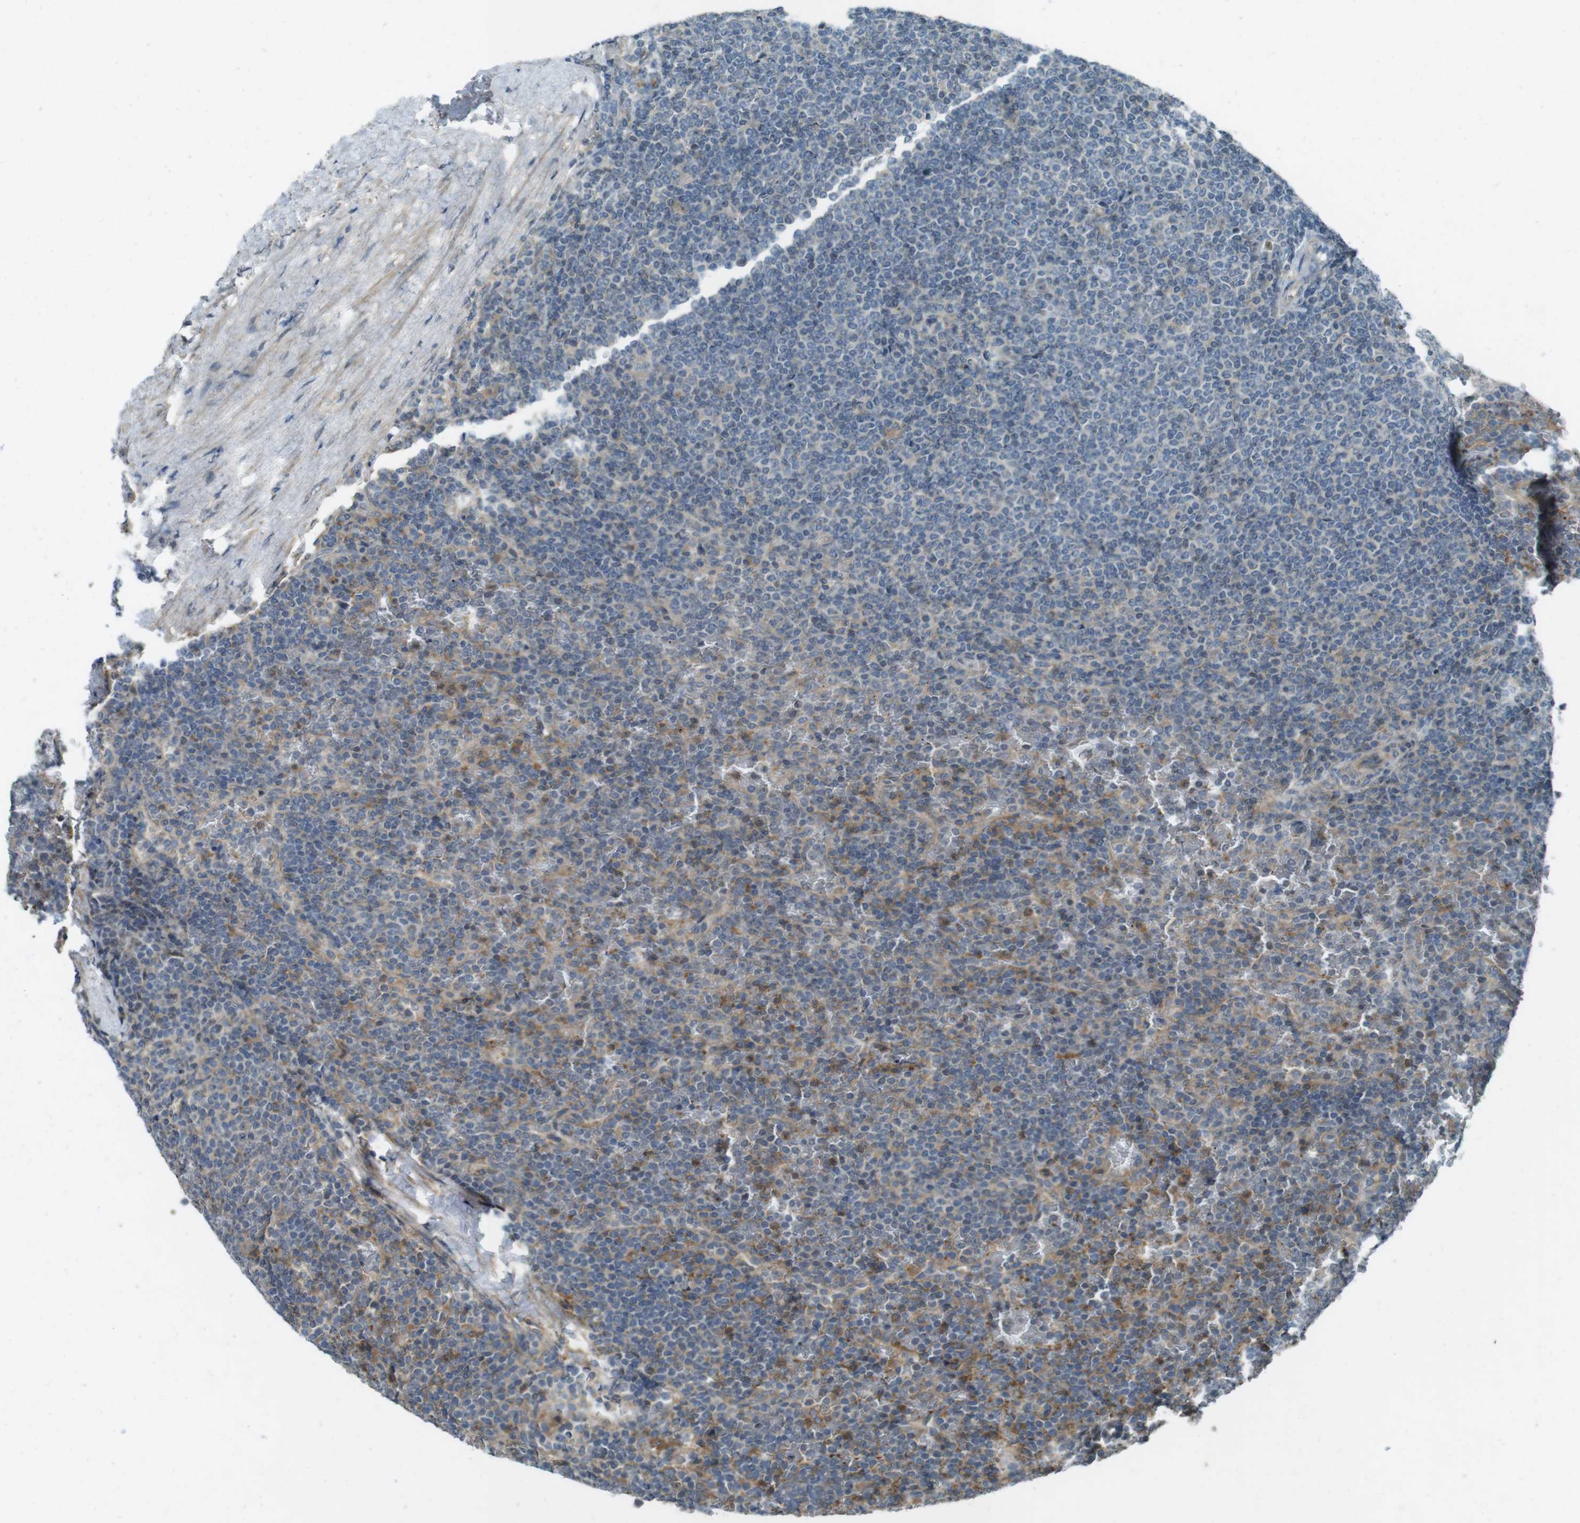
{"staining": {"intensity": "moderate", "quantity": "<25%", "location": "cytoplasmic/membranous"}, "tissue": "lymphoma", "cell_type": "Tumor cells", "image_type": "cancer", "snomed": [{"axis": "morphology", "description": "Malignant lymphoma, non-Hodgkin's type, Low grade"}, {"axis": "topography", "description": "Spleen"}], "caption": "High-power microscopy captured an IHC image of low-grade malignant lymphoma, non-Hodgkin's type, revealing moderate cytoplasmic/membranous positivity in about <25% of tumor cells.", "gene": "ZYX", "patient": {"sex": "female", "age": 77}}